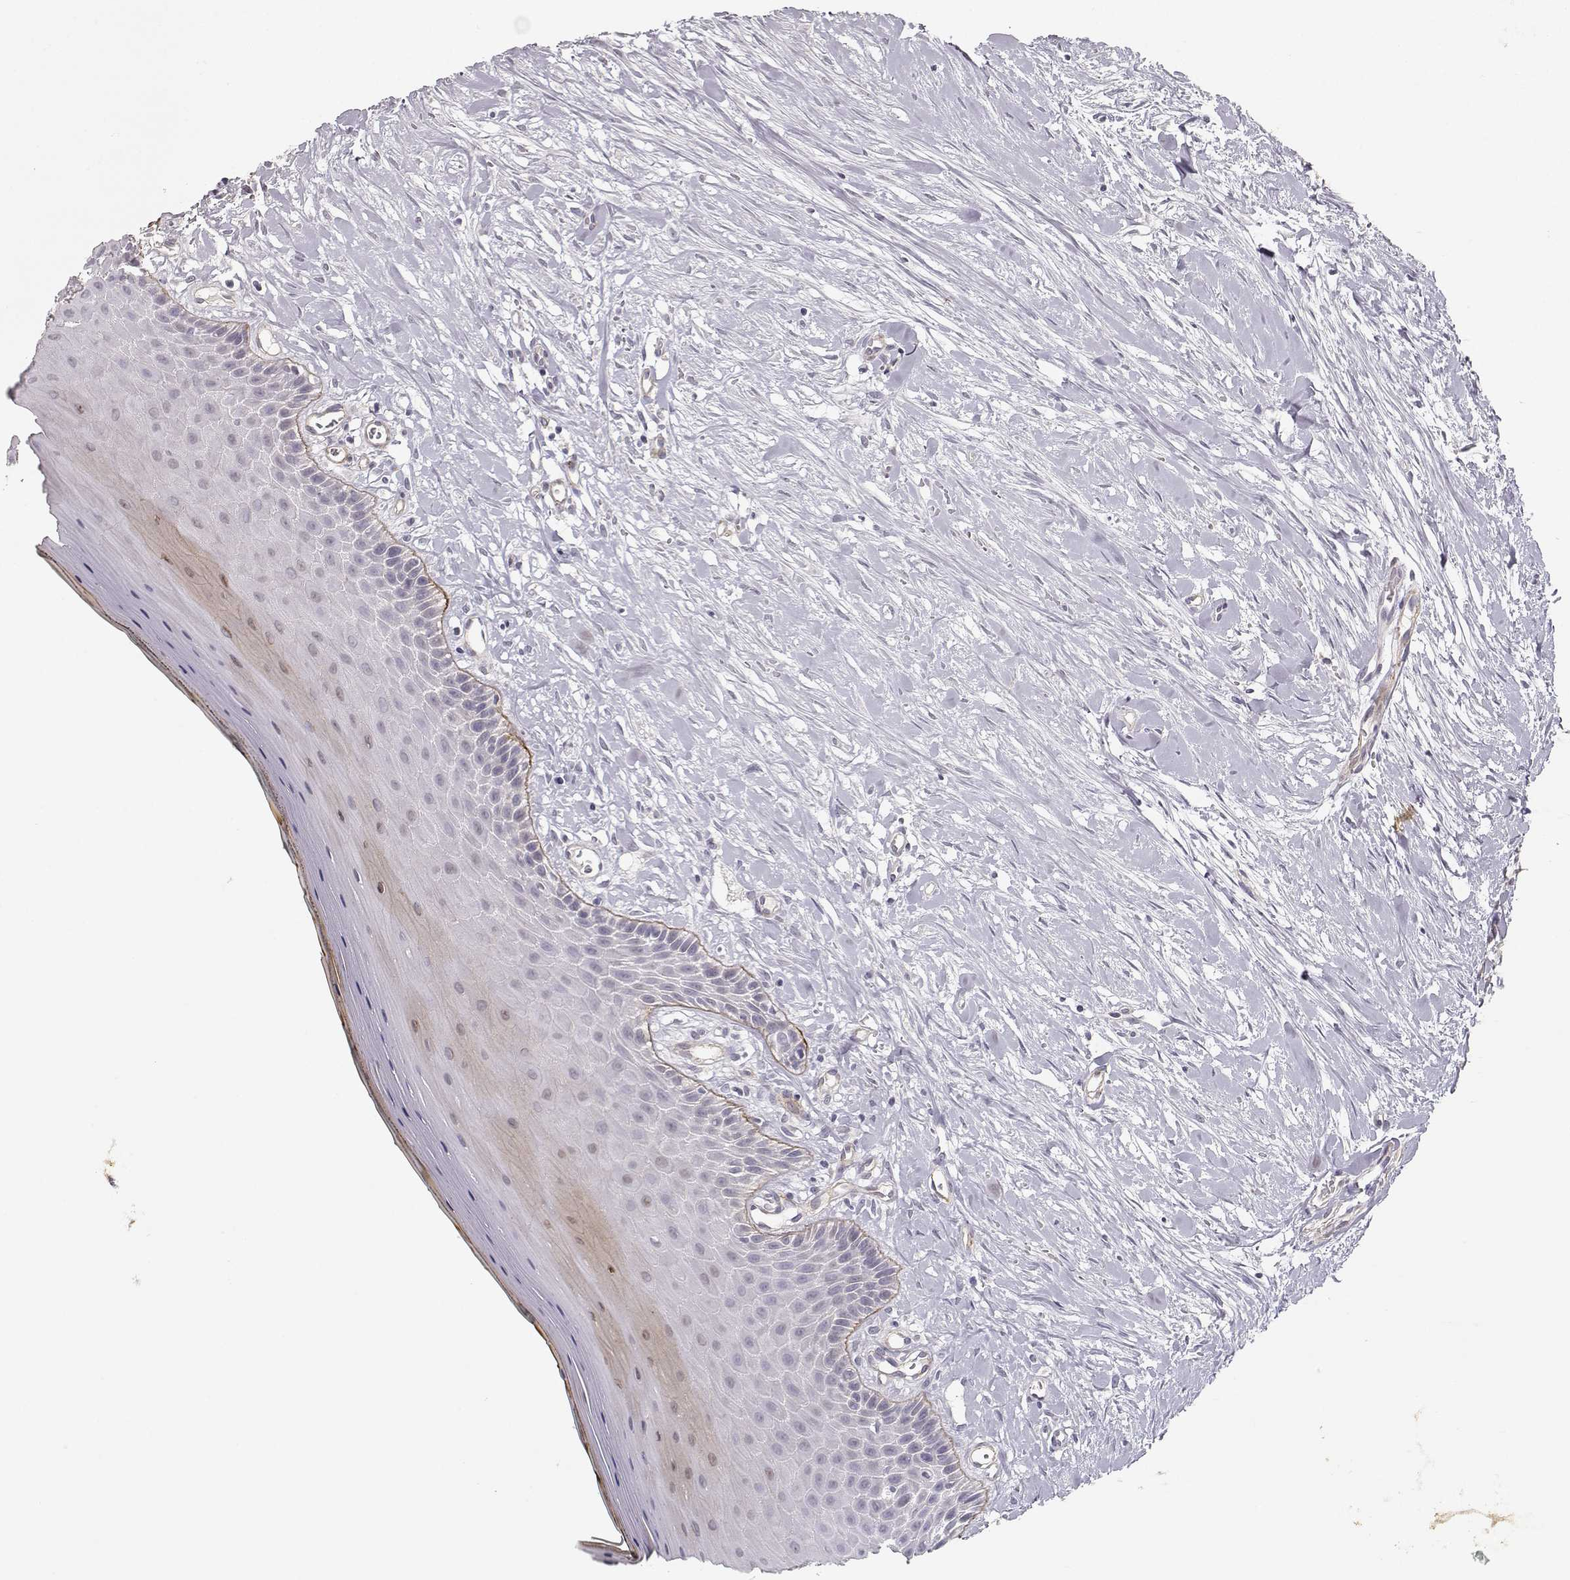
{"staining": {"intensity": "negative", "quantity": "none", "location": "none"}, "tissue": "oral mucosa", "cell_type": "Squamous epithelial cells", "image_type": "normal", "snomed": [{"axis": "morphology", "description": "Normal tissue, NOS"}, {"axis": "topography", "description": "Oral tissue"}], "caption": "The micrograph exhibits no staining of squamous epithelial cells in normal oral mucosa. Brightfield microscopy of IHC stained with DAB (brown) and hematoxylin (blue), captured at high magnification.", "gene": "LAMA5", "patient": {"sex": "female", "age": 43}}